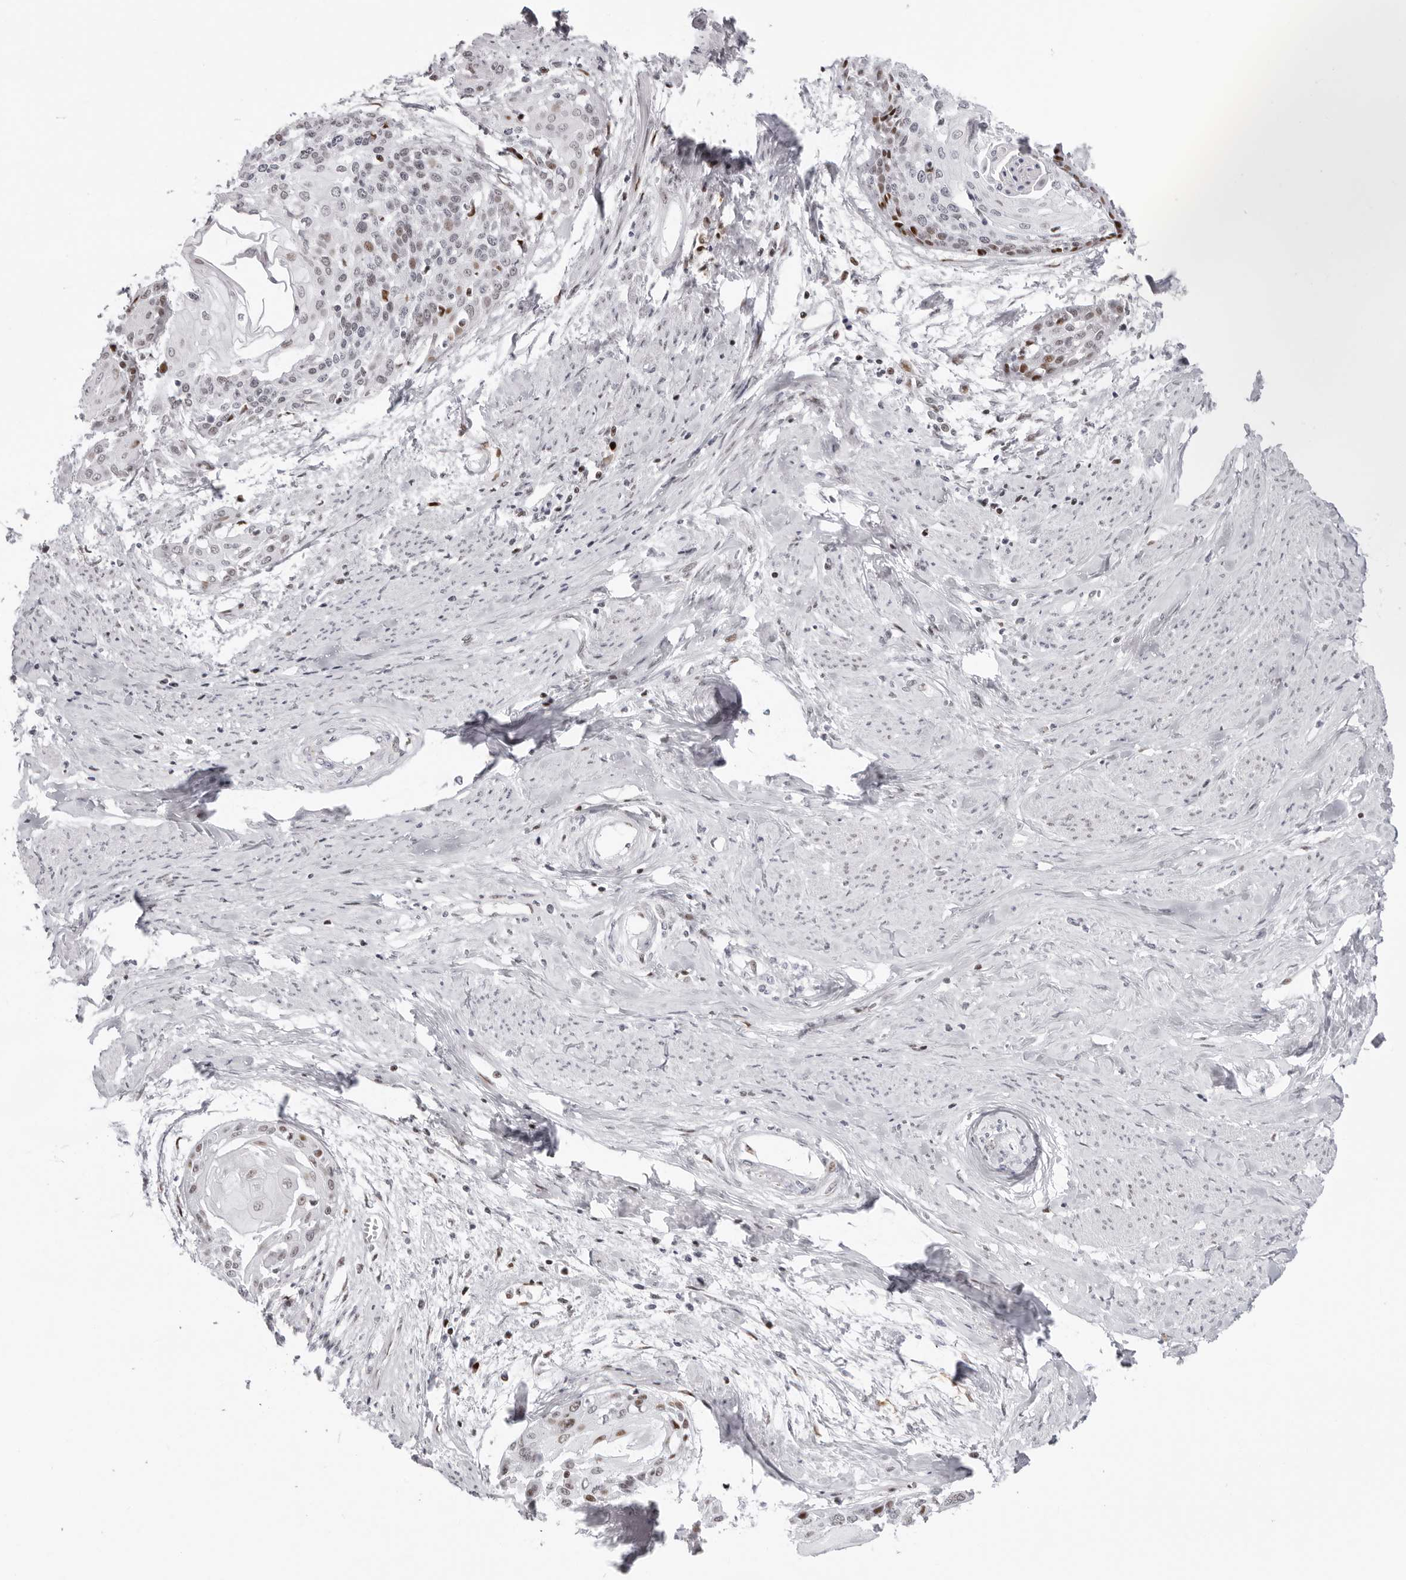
{"staining": {"intensity": "moderate", "quantity": "<25%", "location": "nuclear"}, "tissue": "cervical cancer", "cell_type": "Tumor cells", "image_type": "cancer", "snomed": [{"axis": "morphology", "description": "Squamous cell carcinoma, NOS"}, {"axis": "topography", "description": "Cervix"}], "caption": "This micrograph displays immunohistochemistry (IHC) staining of cervical cancer, with low moderate nuclear expression in about <25% of tumor cells.", "gene": "NTPCR", "patient": {"sex": "female", "age": 57}}